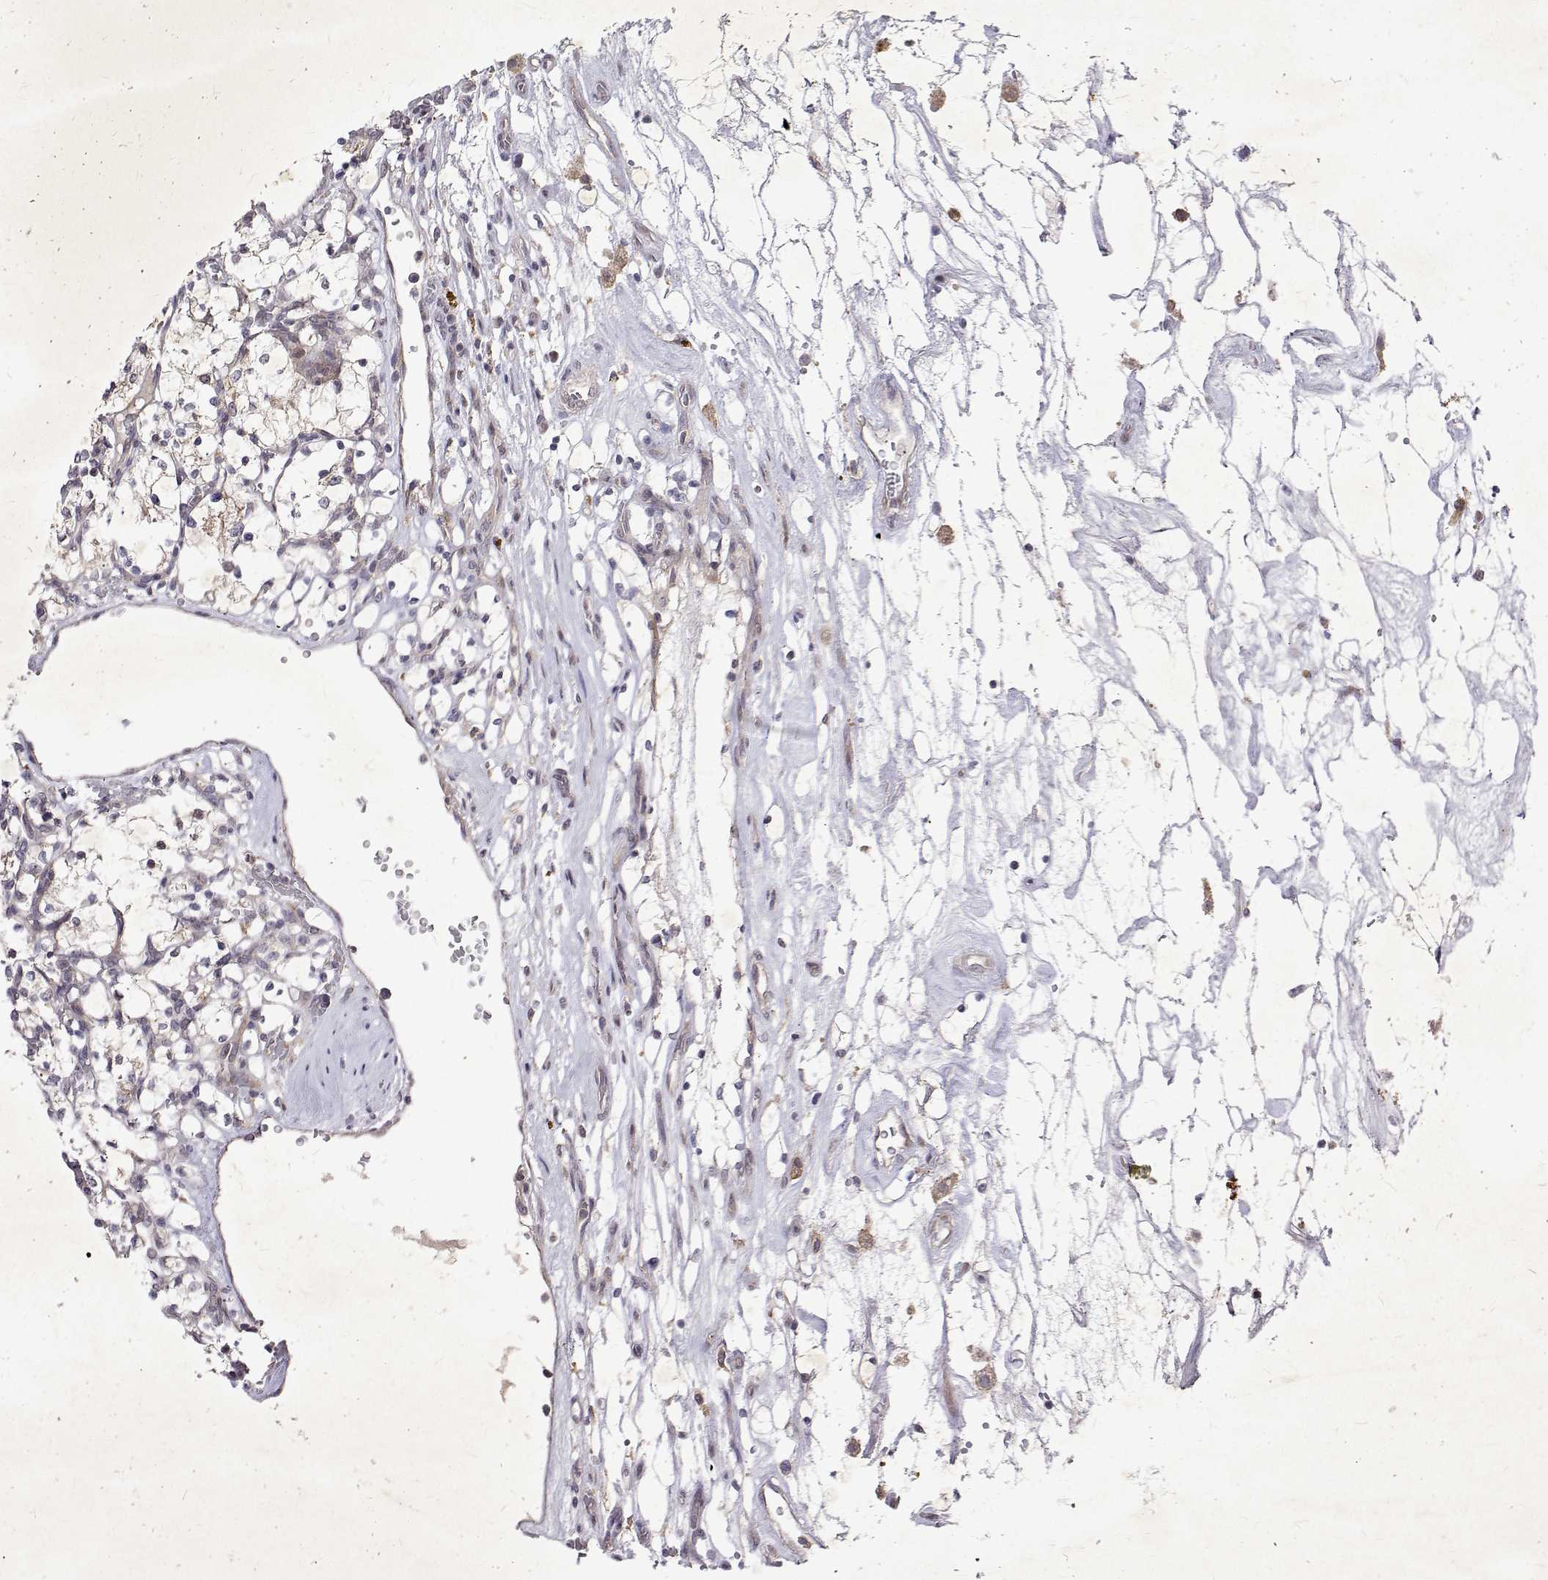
{"staining": {"intensity": "negative", "quantity": "none", "location": "none"}, "tissue": "renal cancer", "cell_type": "Tumor cells", "image_type": "cancer", "snomed": [{"axis": "morphology", "description": "Adenocarcinoma, NOS"}, {"axis": "topography", "description": "Kidney"}], "caption": "An image of renal cancer stained for a protein demonstrates no brown staining in tumor cells.", "gene": "ALKBH8", "patient": {"sex": "female", "age": 69}}